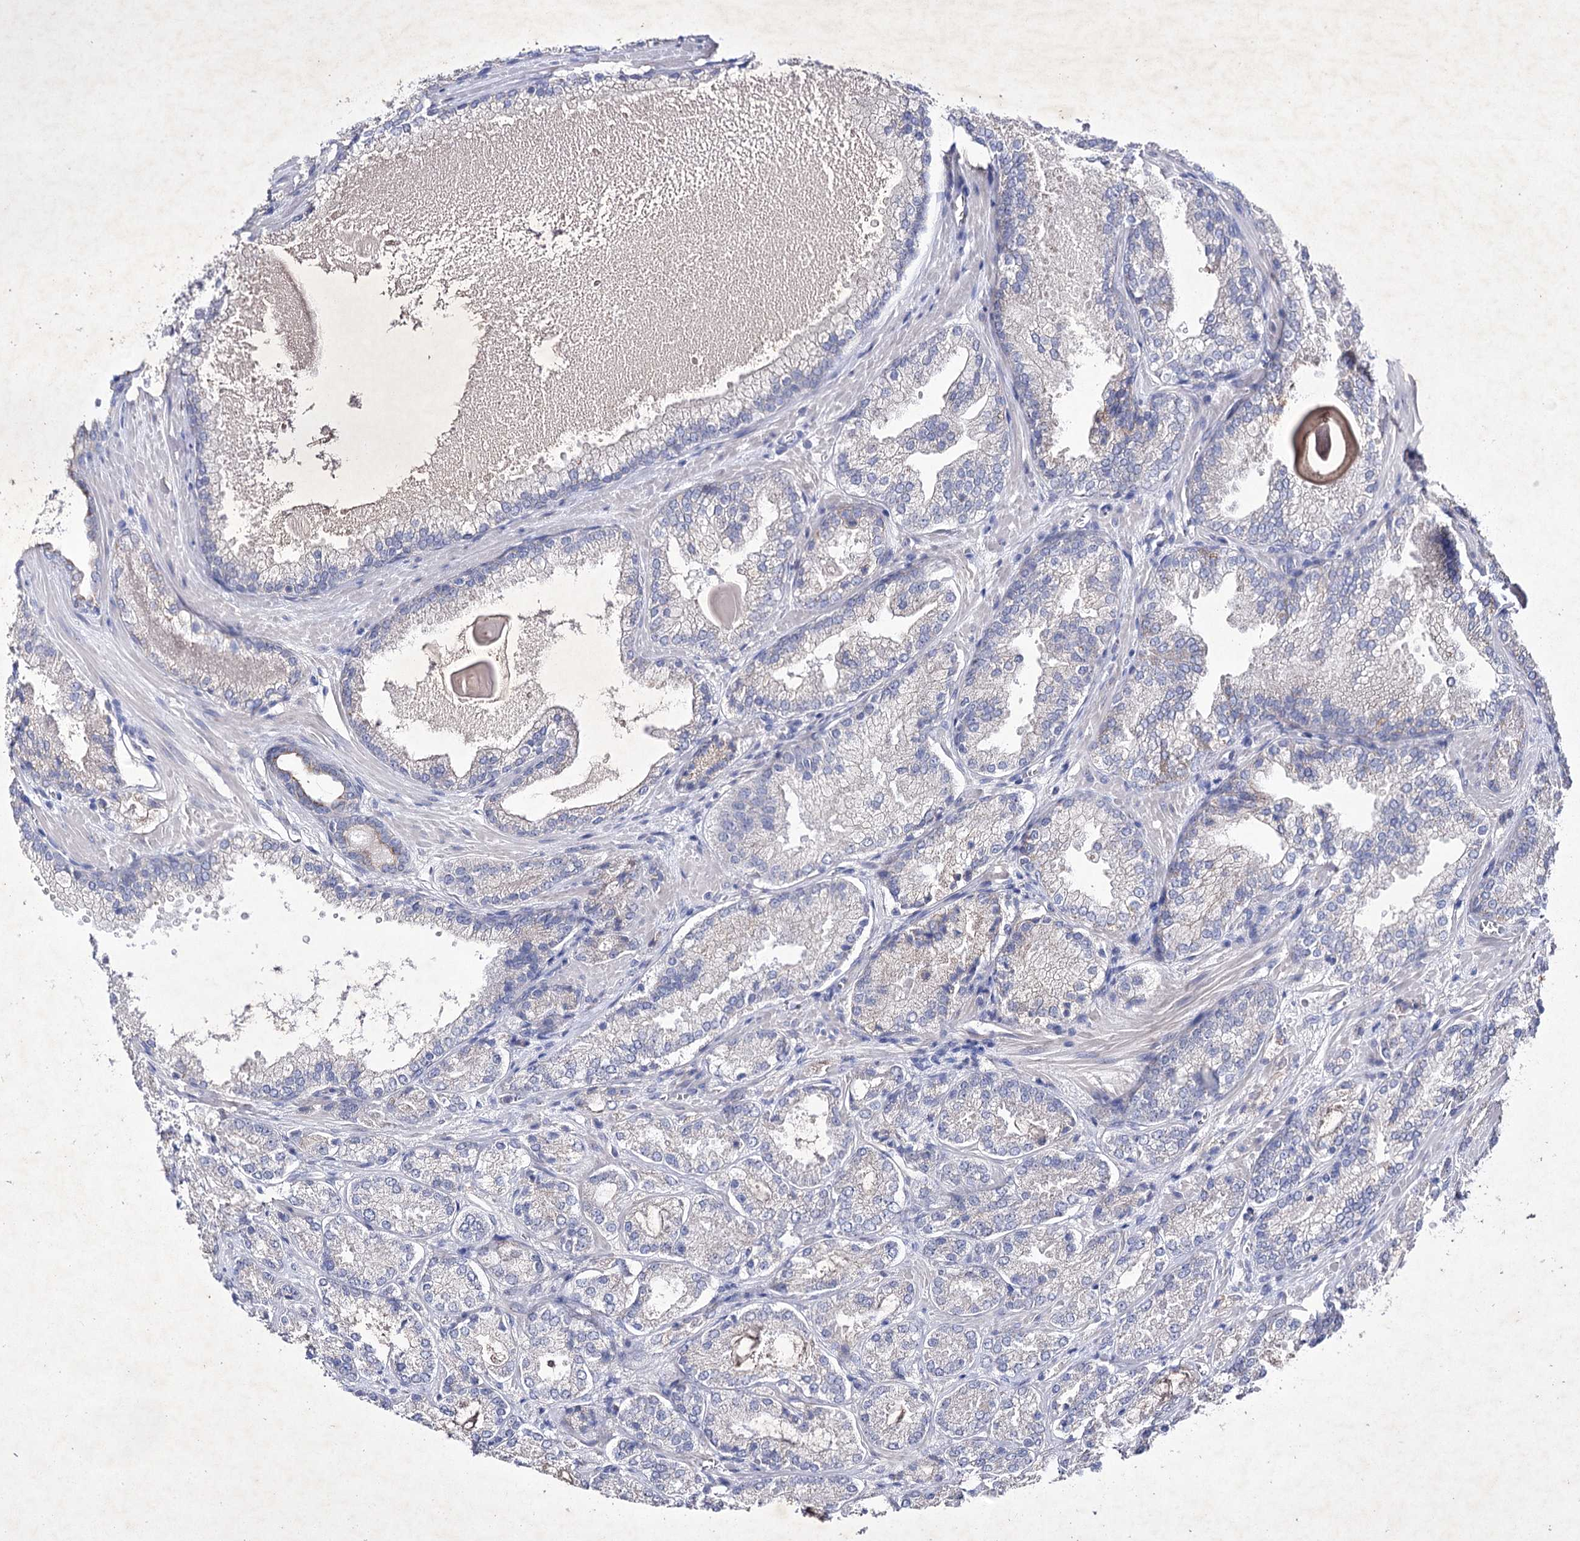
{"staining": {"intensity": "negative", "quantity": "none", "location": "none"}, "tissue": "prostate cancer", "cell_type": "Tumor cells", "image_type": "cancer", "snomed": [{"axis": "morphology", "description": "Adenocarcinoma, Low grade"}, {"axis": "topography", "description": "Prostate"}], "caption": "A high-resolution histopathology image shows immunohistochemistry staining of prostate cancer, which demonstrates no significant positivity in tumor cells. (DAB immunohistochemistry (IHC) with hematoxylin counter stain).", "gene": "COX15", "patient": {"sex": "male", "age": 74}}